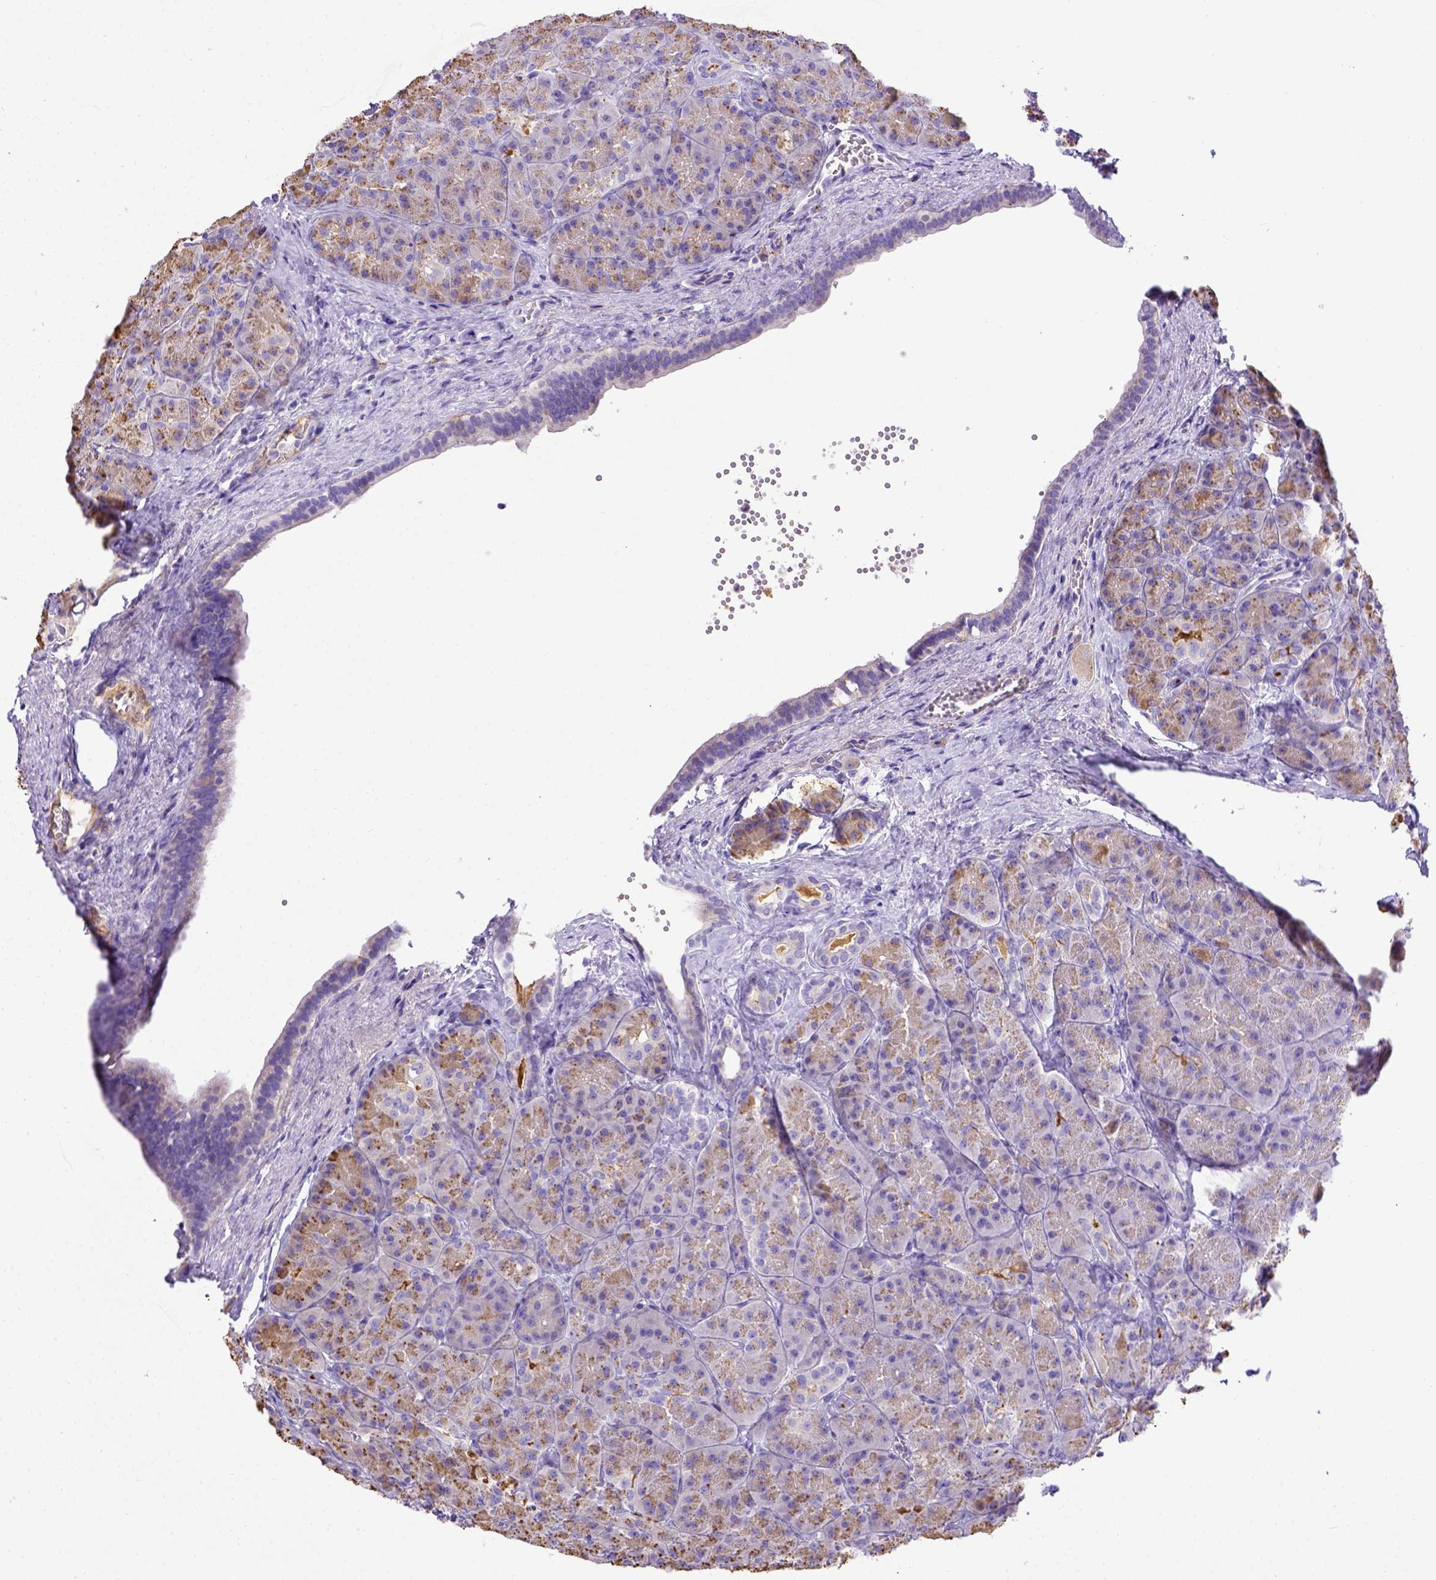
{"staining": {"intensity": "weak", "quantity": ">75%", "location": "cytoplasmic/membranous"}, "tissue": "pancreas", "cell_type": "Exocrine glandular cells", "image_type": "normal", "snomed": [{"axis": "morphology", "description": "Normal tissue, NOS"}, {"axis": "topography", "description": "Pancreas"}], "caption": "IHC staining of benign pancreas, which displays low levels of weak cytoplasmic/membranous expression in approximately >75% of exocrine glandular cells indicating weak cytoplasmic/membranous protein staining. The staining was performed using DAB (brown) for protein detection and nuclei were counterstained in hematoxylin (blue).", "gene": "CFAP300", "patient": {"sex": "male", "age": 57}}